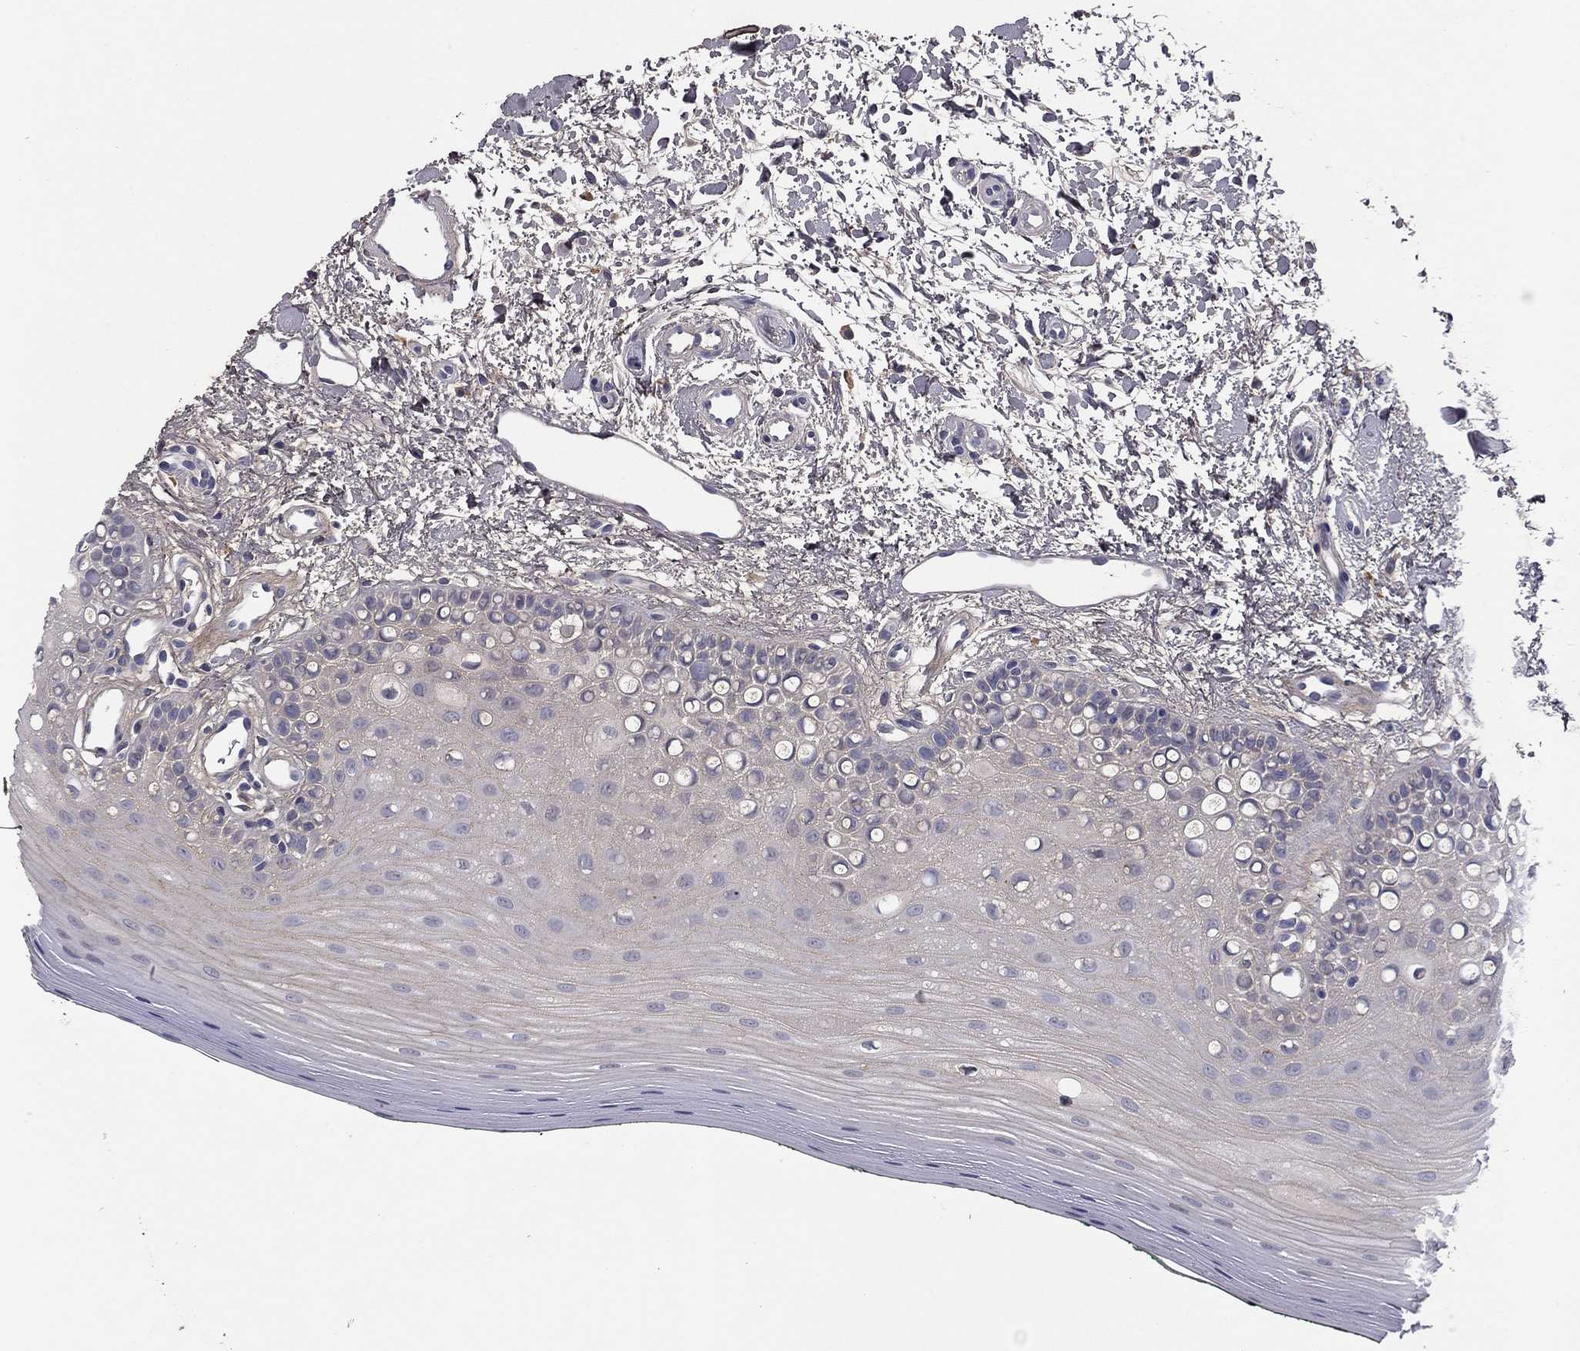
{"staining": {"intensity": "negative", "quantity": "none", "location": "none"}, "tissue": "oral mucosa", "cell_type": "Squamous epithelial cells", "image_type": "normal", "snomed": [{"axis": "morphology", "description": "Normal tissue, NOS"}, {"axis": "topography", "description": "Oral tissue"}], "caption": "This is a micrograph of IHC staining of benign oral mucosa, which shows no staining in squamous epithelial cells.", "gene": "COL2A1", "patient": {"sex": "female", "age": 78}}